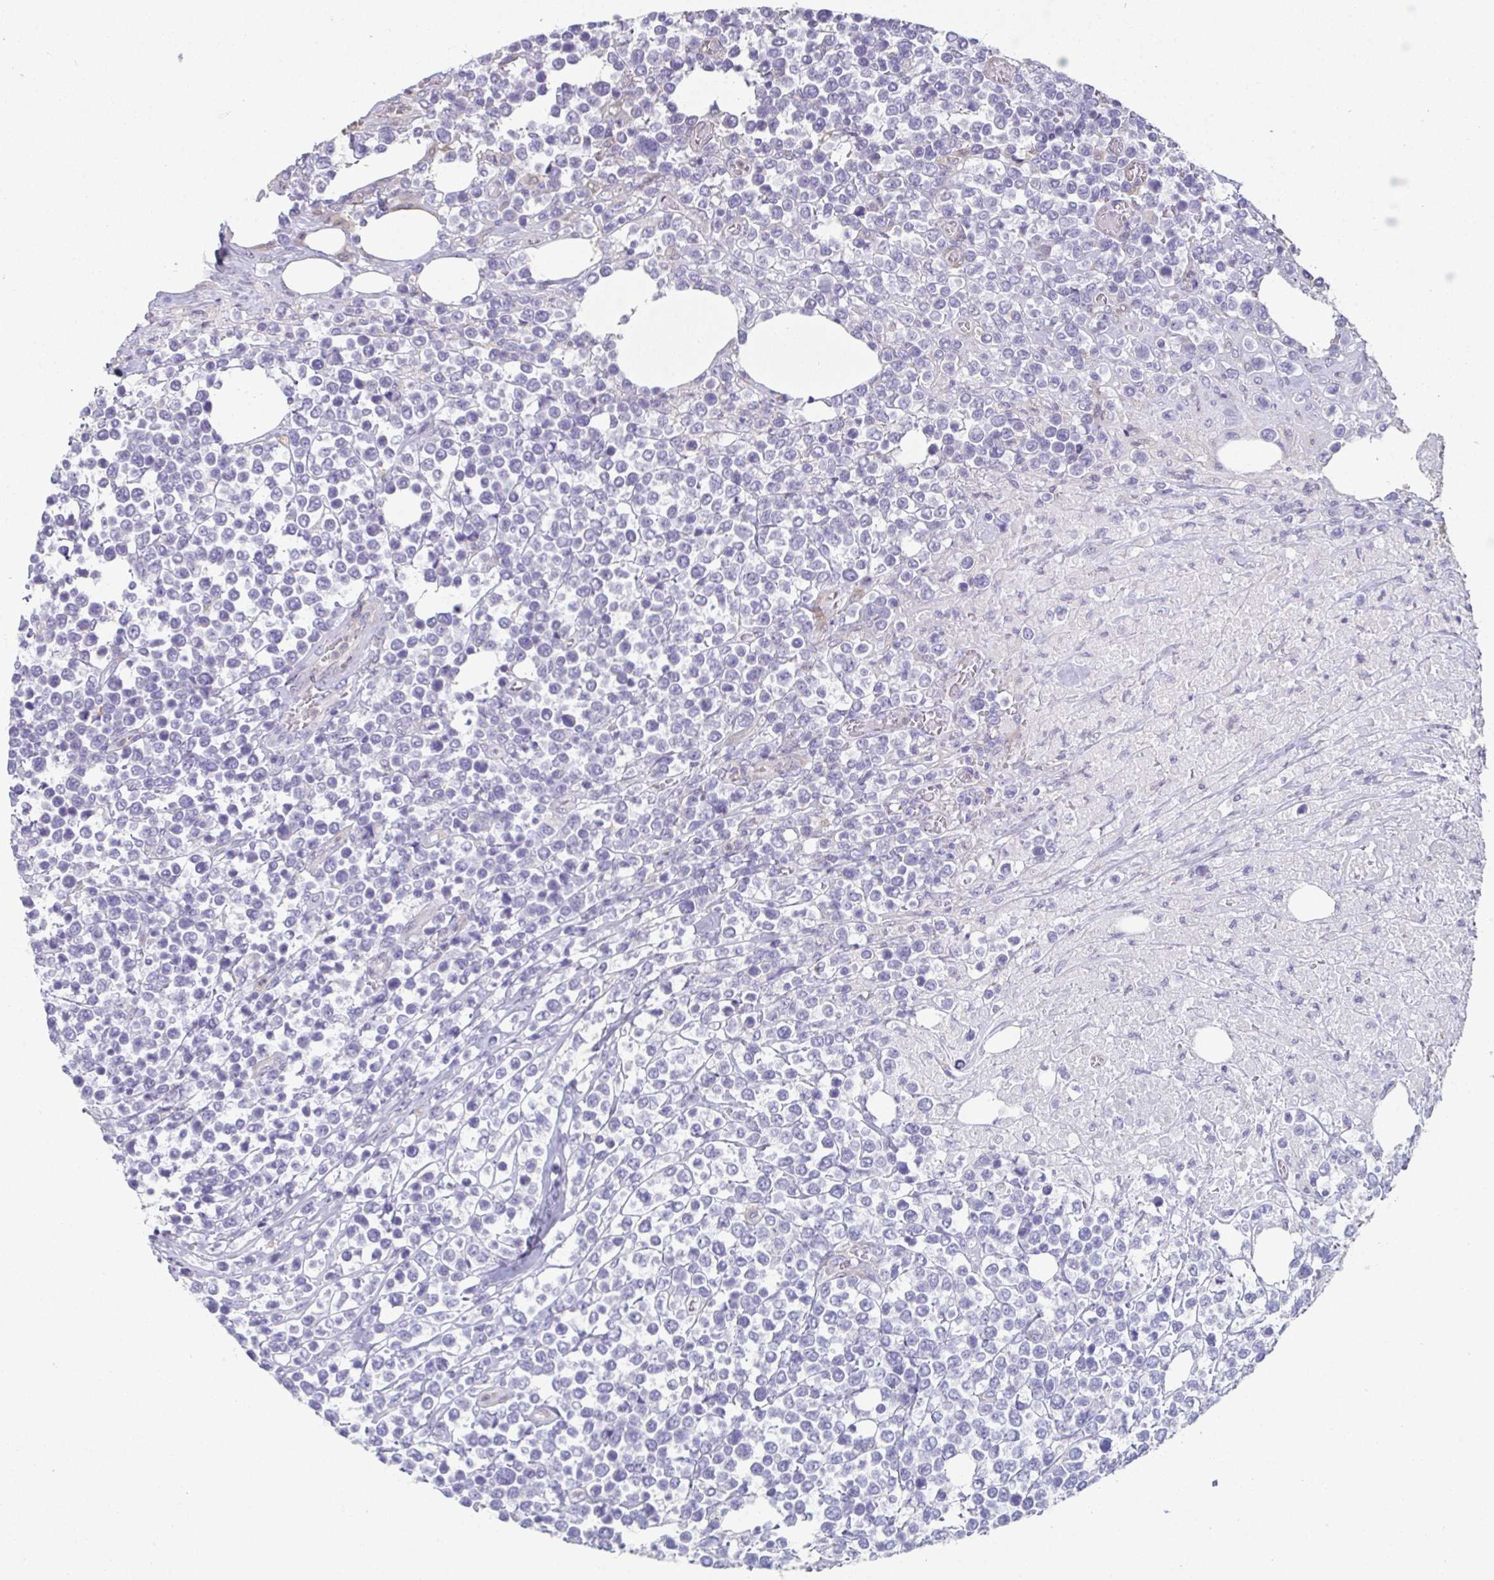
{"staining": {"intensity": "negative", "quantity": "none", "location": "none"}, "tissue": "lymphoma", "cell_type": "Tumor cells", "image_type": "cancer", "snomed": [{"axis": "morphology", "description": "Malignant lymphoma, non-Hodgkin's type, High grade"}, {"axis": "topography", "description": "Soft tissue"}], "caption": "Immunohistochemistry histopathology image of neoplastic tissue: lymphoma stained with DAB (3,3'-diaminobenzidine) reveals no significant protein expression in tumor cells.", "gene": "RBP1", "patient": {"sex": "female", "age": 56}}